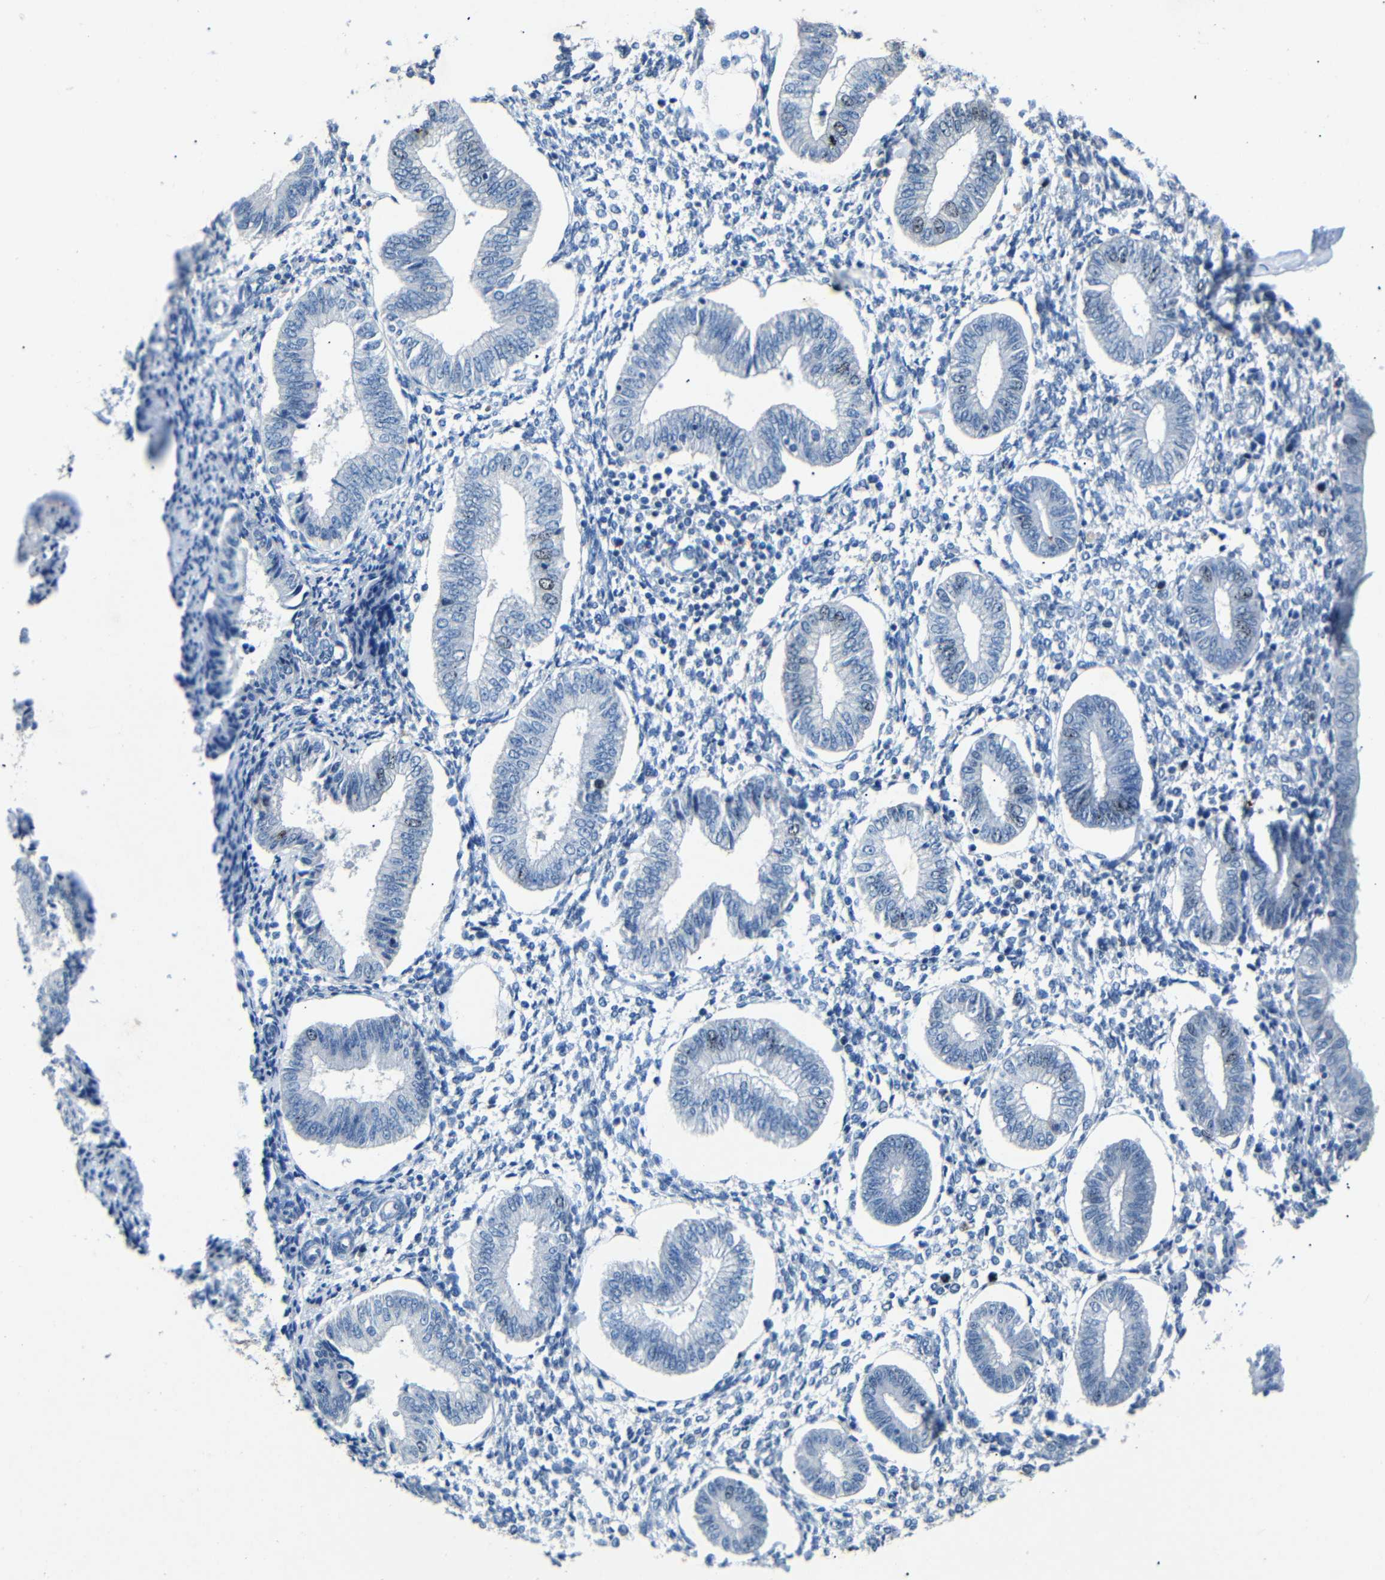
{"staining": {"intensity": "strong", "quantity": "<25%", "location": "nuclear"}, "tissue": "endometrium", "cell_type": "Cells in endometrial stroma", "image_type": "normal", "snomed": [{"axis": "morphology", "description": "Normal tissue, NOS"}, {"axis": "topography", "description": "Endometrium"}], "caption": "This photomicrograph reveals IHC staining of unremarkable human endometrium, with medium strong nuclear positivity in approximately <25% of cells in endometrial stroma.", "gene": "INCENP", "patient": {"sex": "female", "age": 50}}